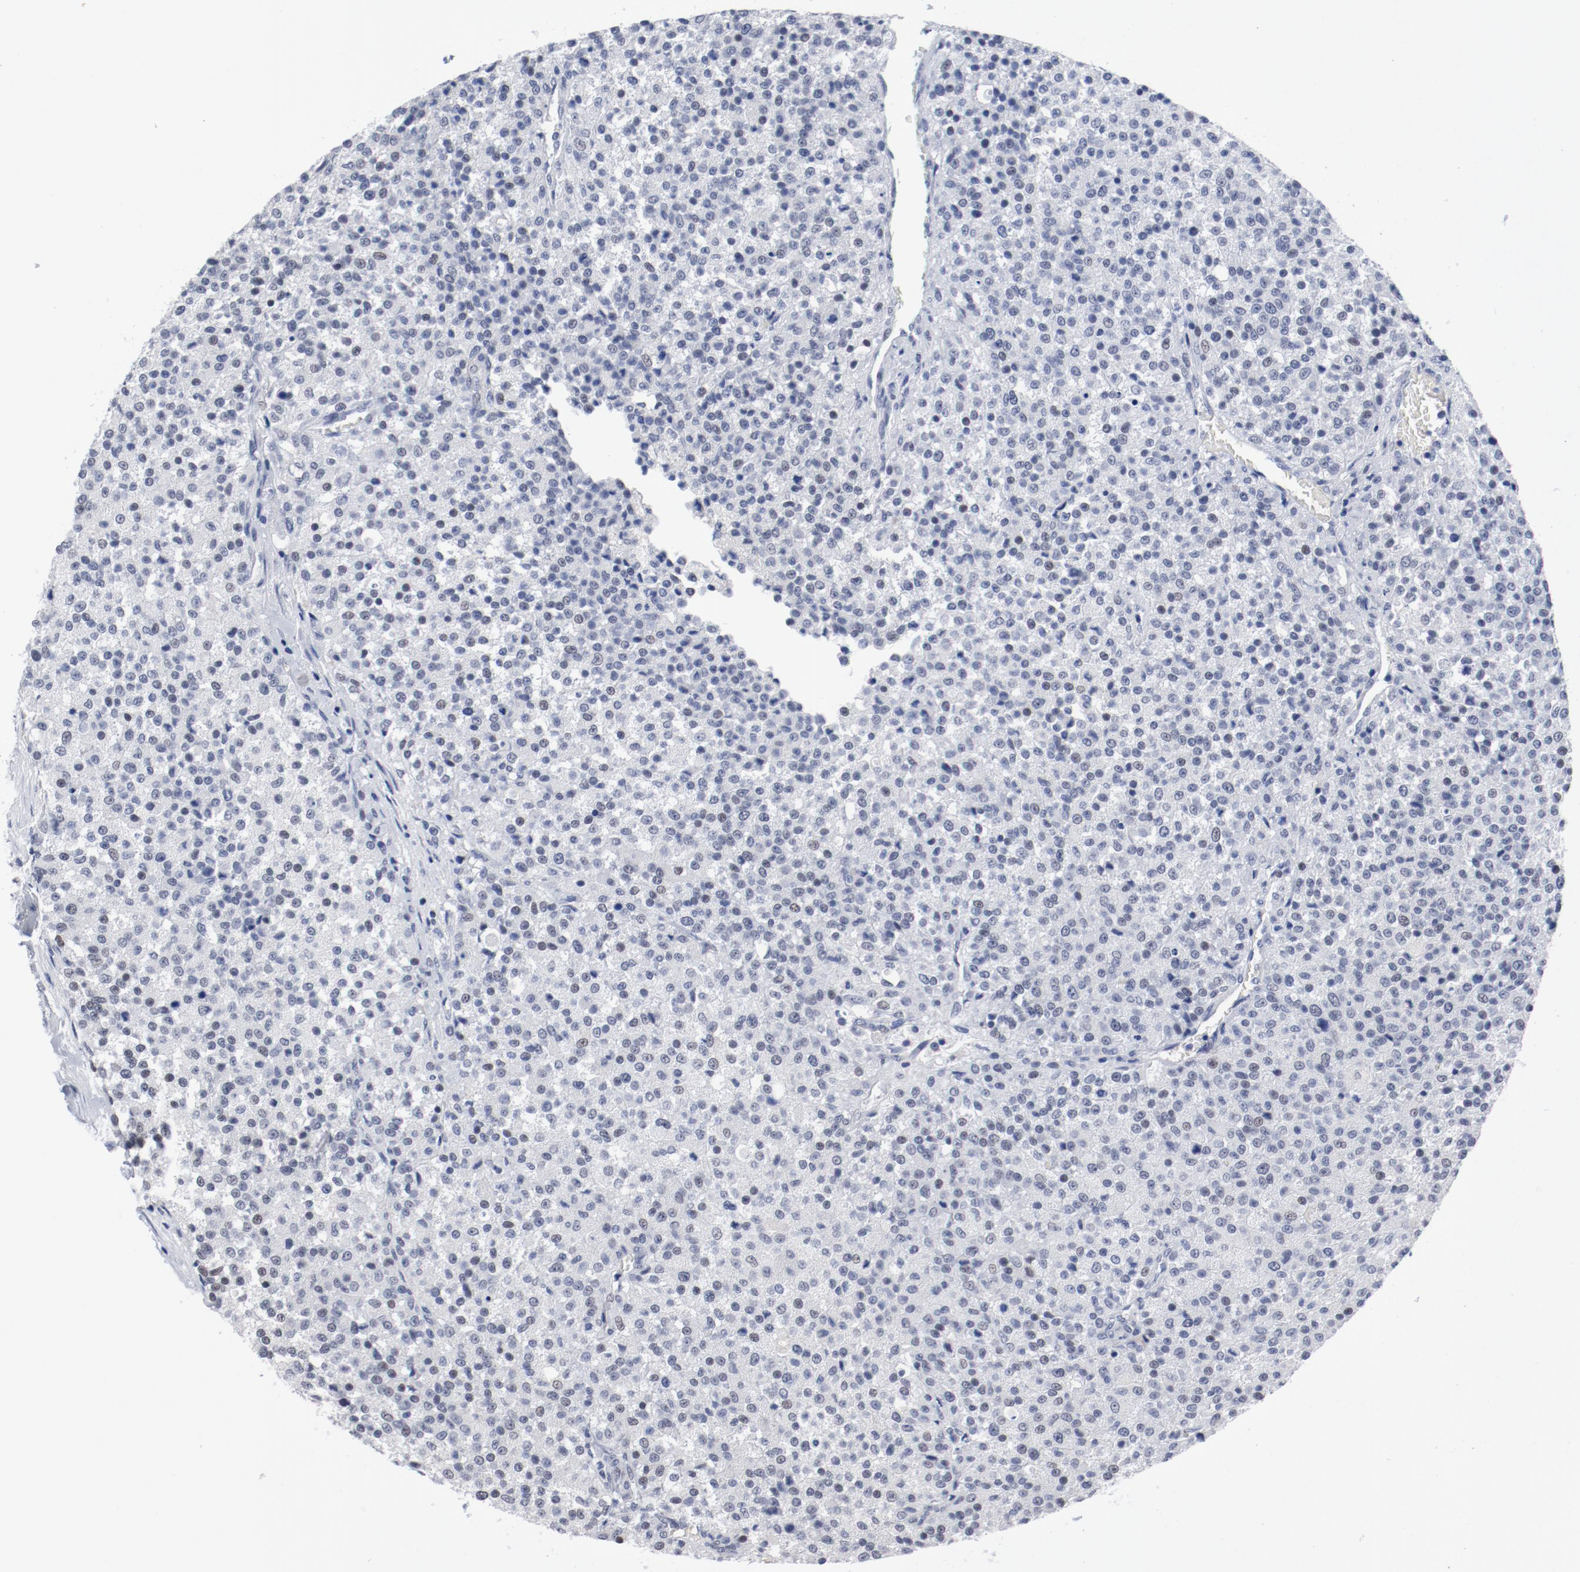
{"staining": {"intensity": "negative", "quantity": "none", "location": "none"}, "tissue": "testis cancer", "cell_type": "Tumor cells", "image_type": "cancer", "snomed": [{"axis": "morphology", "description": "Seminoma, NOS"}, {"axis": "topography", "description": "Testis"}], "caption": "There is no significant staining in tumor cells of seminoma (testis).", "gene": "ANKLE2", "patient": {"sex": "male", "age": 59}}